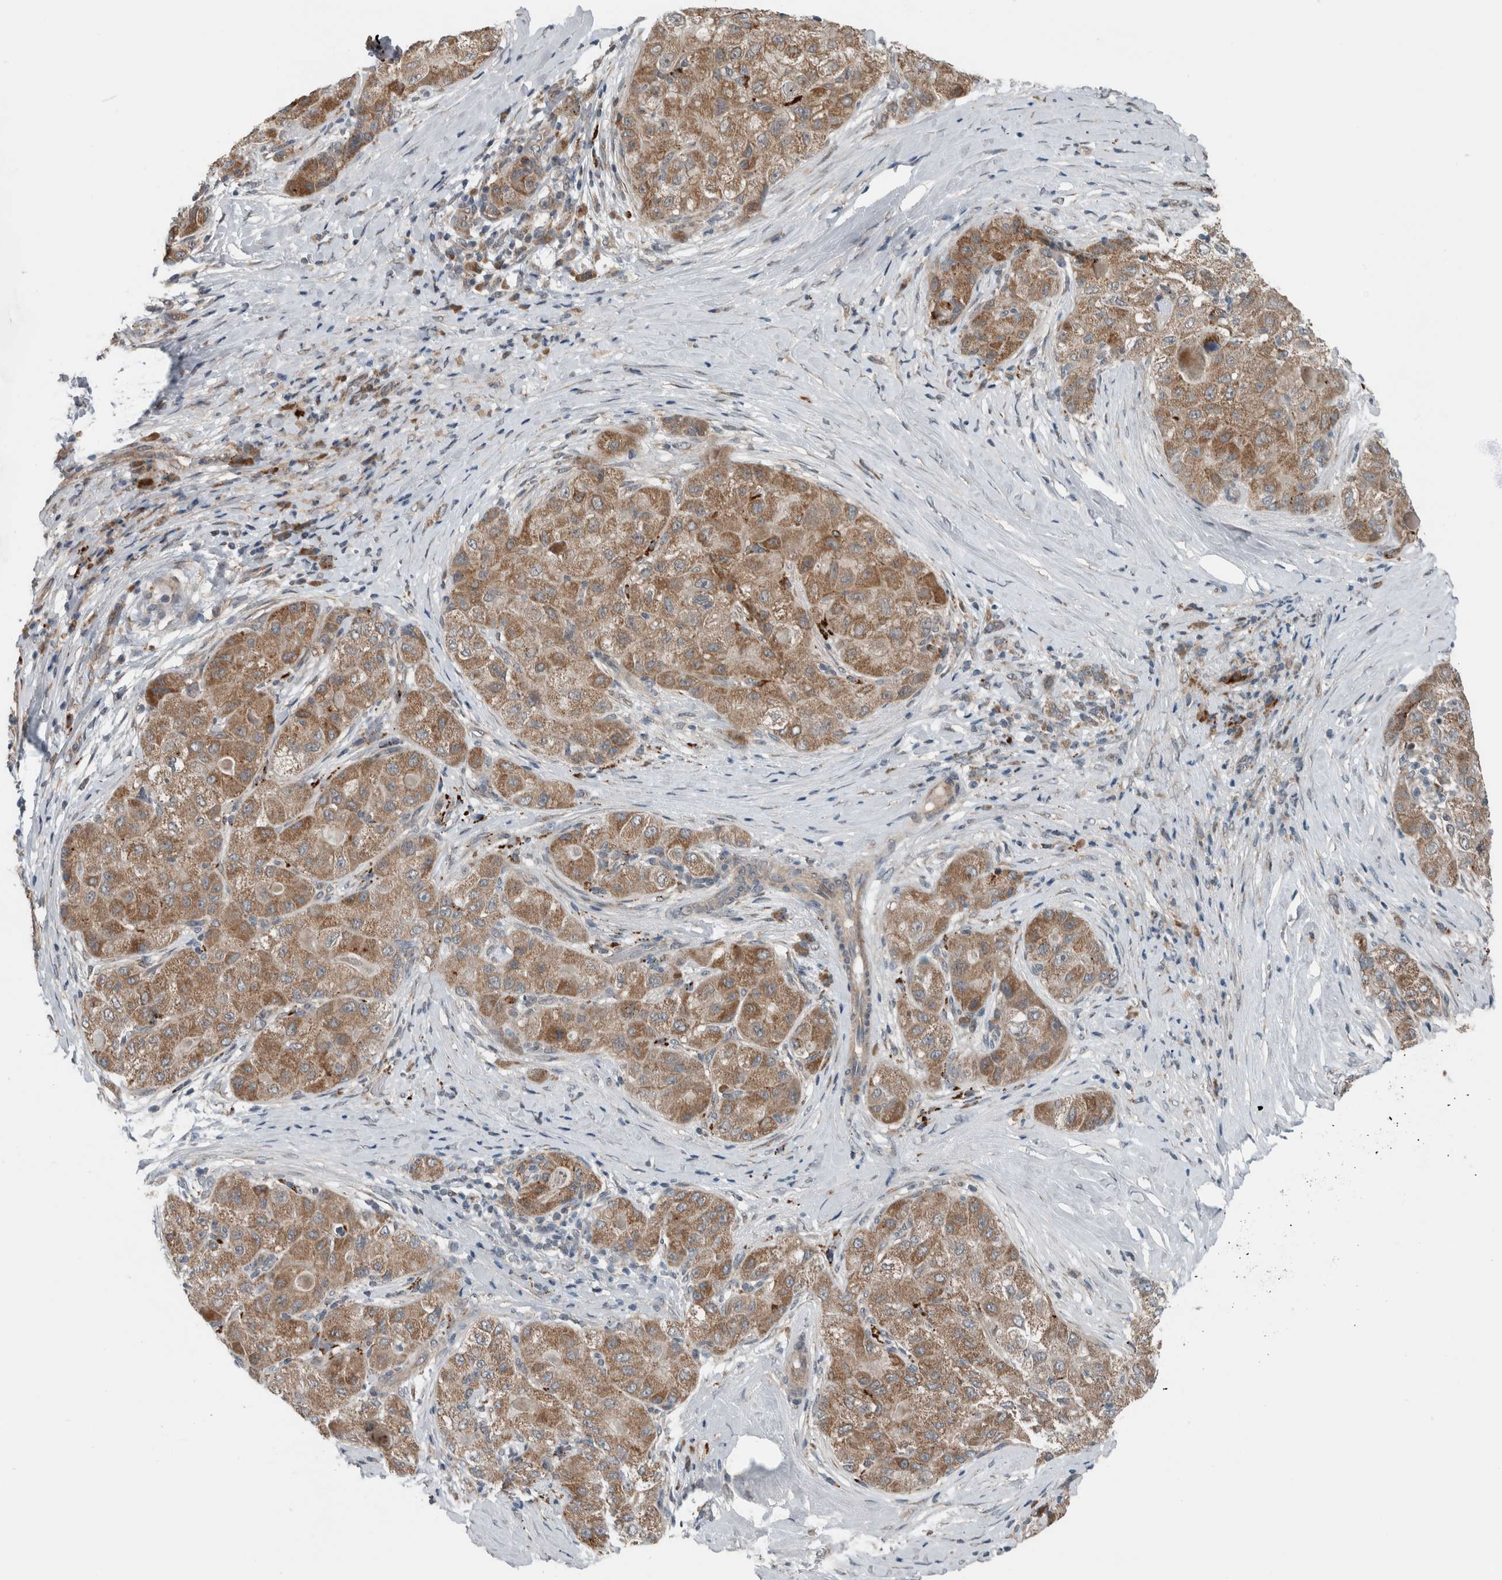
{"staining": {"intensity": "moderate", "quantity": ">75%", "location": "cytoplasmic/membranous"}, "tissue": "liver cancer", "cell_type": "Tumor cells", "image_type": "cancer", "snomed": [{"axis": "morphology", "description": "Carcinoma, Hepatocellular, NOS"}, {"axis": "topography", "description": "Liver"}], "caption": "Moderate cytoplasmic/membranous staining is appreciated in about >75% of tumor cells in liver cancer.", "gene": "GBA2", "patient": {"sex": "male", "age": 80}}